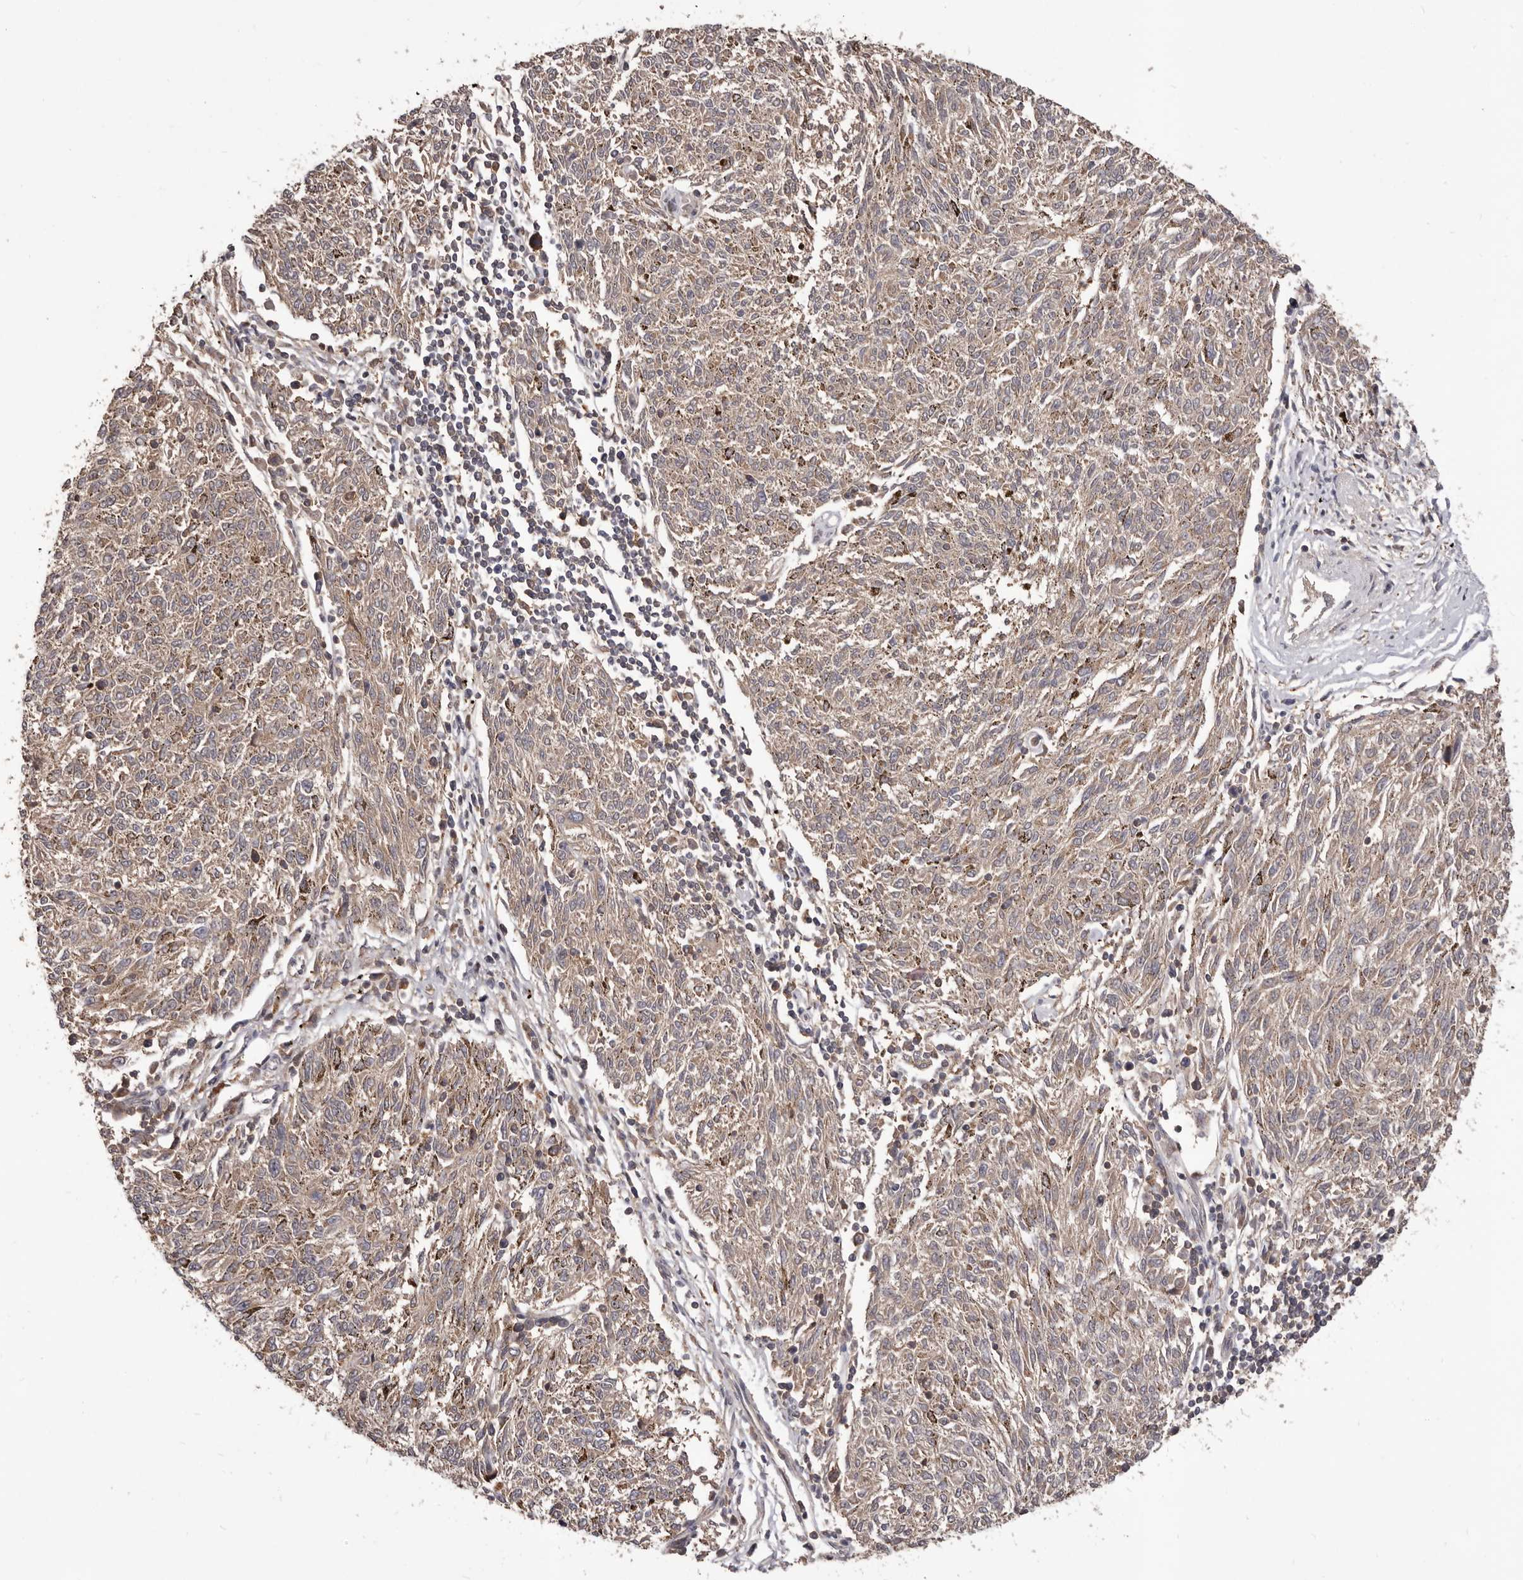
{"staining": {"intensity": "negative", "quantity": "none", "location": "none"}, "tissue": "melanoma", "cell_type": "Tumor cells", "image_type": "cancer", "snomed": [{"axis": "morphology", "description": "Malignant melanoma, NOS"}, {"axis": "topography", "description": "Skin"}], "caption": "The histopathology image displays no staining of tumor cells in melanoma.", "gene": "HBS1L", "patient": {"sex": "female", "age": 72}}